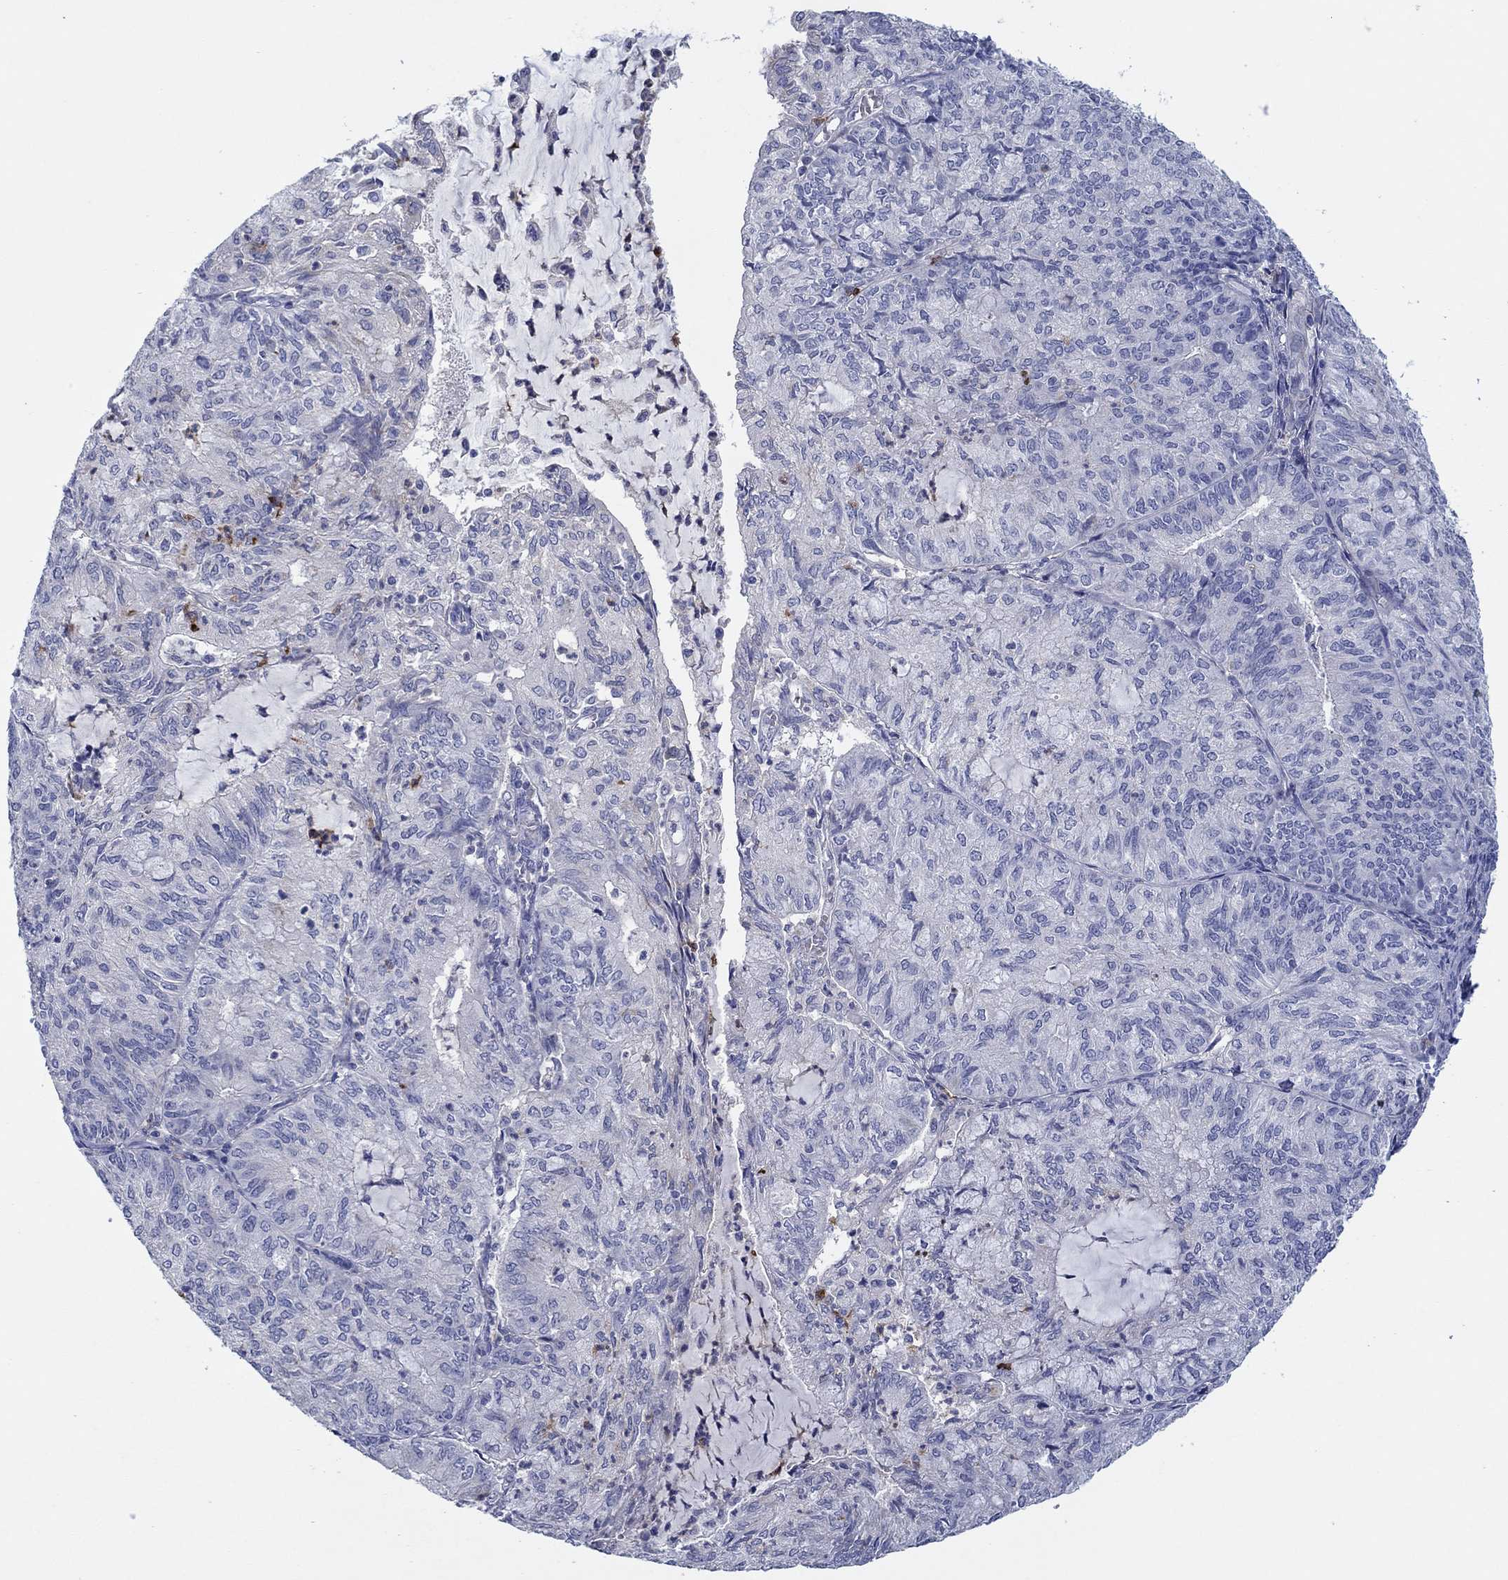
{"staining": {"intensity": "negative", "quantity": "none", "location": "none"}, "tissue": "endometrial cancer", "cell_type": "Tumor cells", "image_type": "cancer", "snomed": [{"axis": "morphology", "description": "Adenocarcinoma, NOS"}, {"axis": "topography", "description": "Endometrium"}], "caption": "This is an IHC histopathology image of human endometrial adenocarcinoma. There is no staining in tumor cells.", "gene": "HDC", "patient": {"sex": "female", "age": 82}}